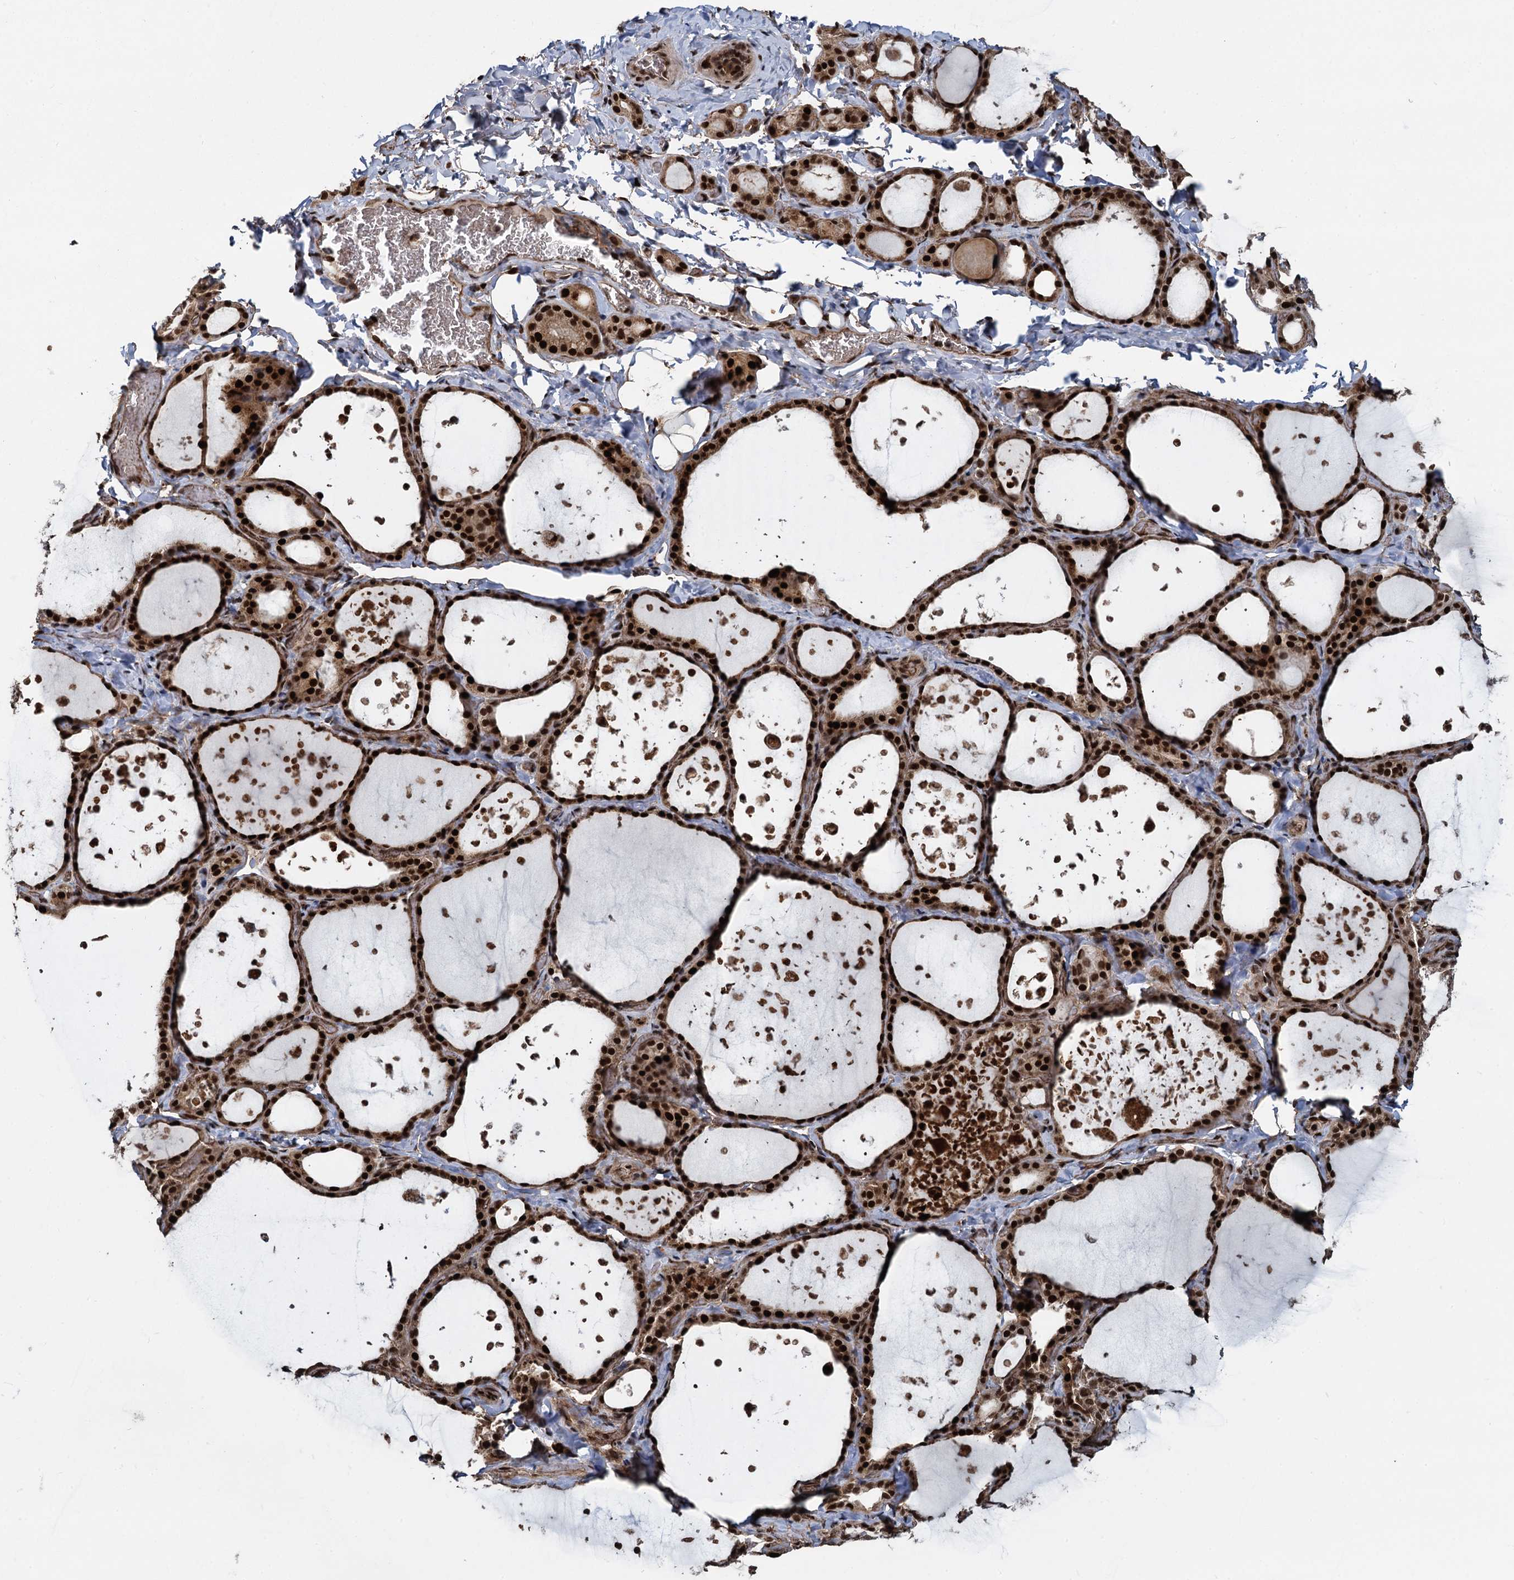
{"staining": {"intensity": "strong", "quantity": ">75%", "location": "cytoplasmic/membranous,nuclear"}, "tissue": "thyroid gland", "cell_type": "Glandular cells", "image_type": "normal", "snomed": [{"axis": "morphology", "description": "Normal tissue, NOS"}, {"axis": "topography", "description": "Thyroid gland"}], "caption": "Protein expression analysis of normal human thyroid gland reveals strong cytoplasmic/membranous,nuclear expression in approximately >75% of glandular cells. (DAB = brown stain, brightfield microscopy at high magnification).", "gene": "ANKRD49", "patient": {"sex": "female", "age": 44}}